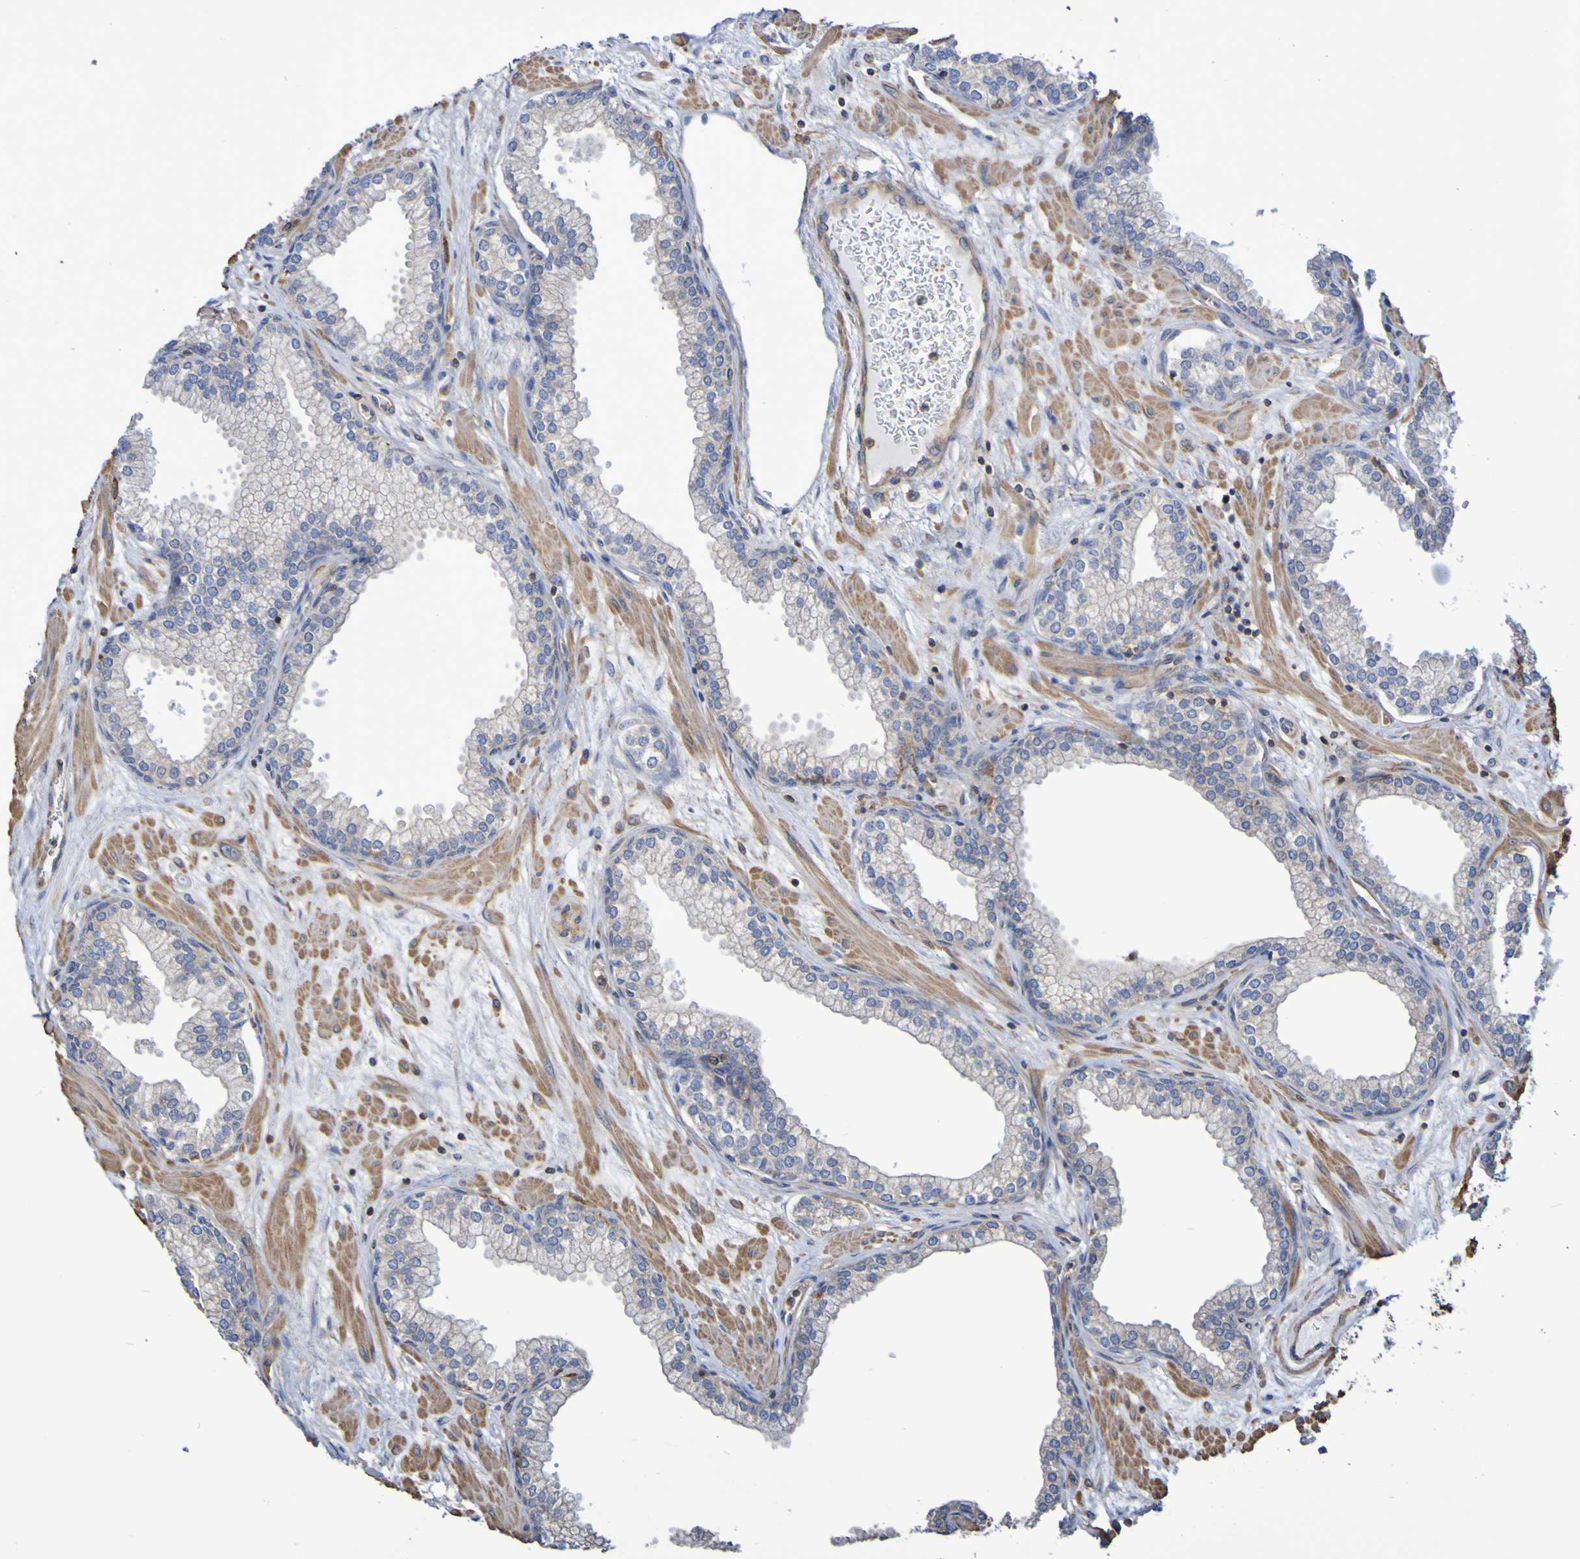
{"staining": {"intensity": "weak", "quantity": "25%-75%", "location": "cytoplasmic/membranous"}, "tissue": "prostate", "cell_type": "Glandular cells", "image_type": "normal", "snomed": [{"axis": "morphology", "description": "Normal tissue, NOS"}, {"axis": "morphology", "description": "Urothelial carcinoma, Low grade"}, {"axis": "topography", "description": "Urinary bladder"}, {"axis": "topography", "description": "Prostate"}], "caption": "Immunohistochemical staining of benign human prostate exhibits low levels of weak cytoplasmic/membranous expression in approximately 25%-75% of glandular cells.", "gene": "SYNJ1", "patient": {"sex": "male", "age": 60}}